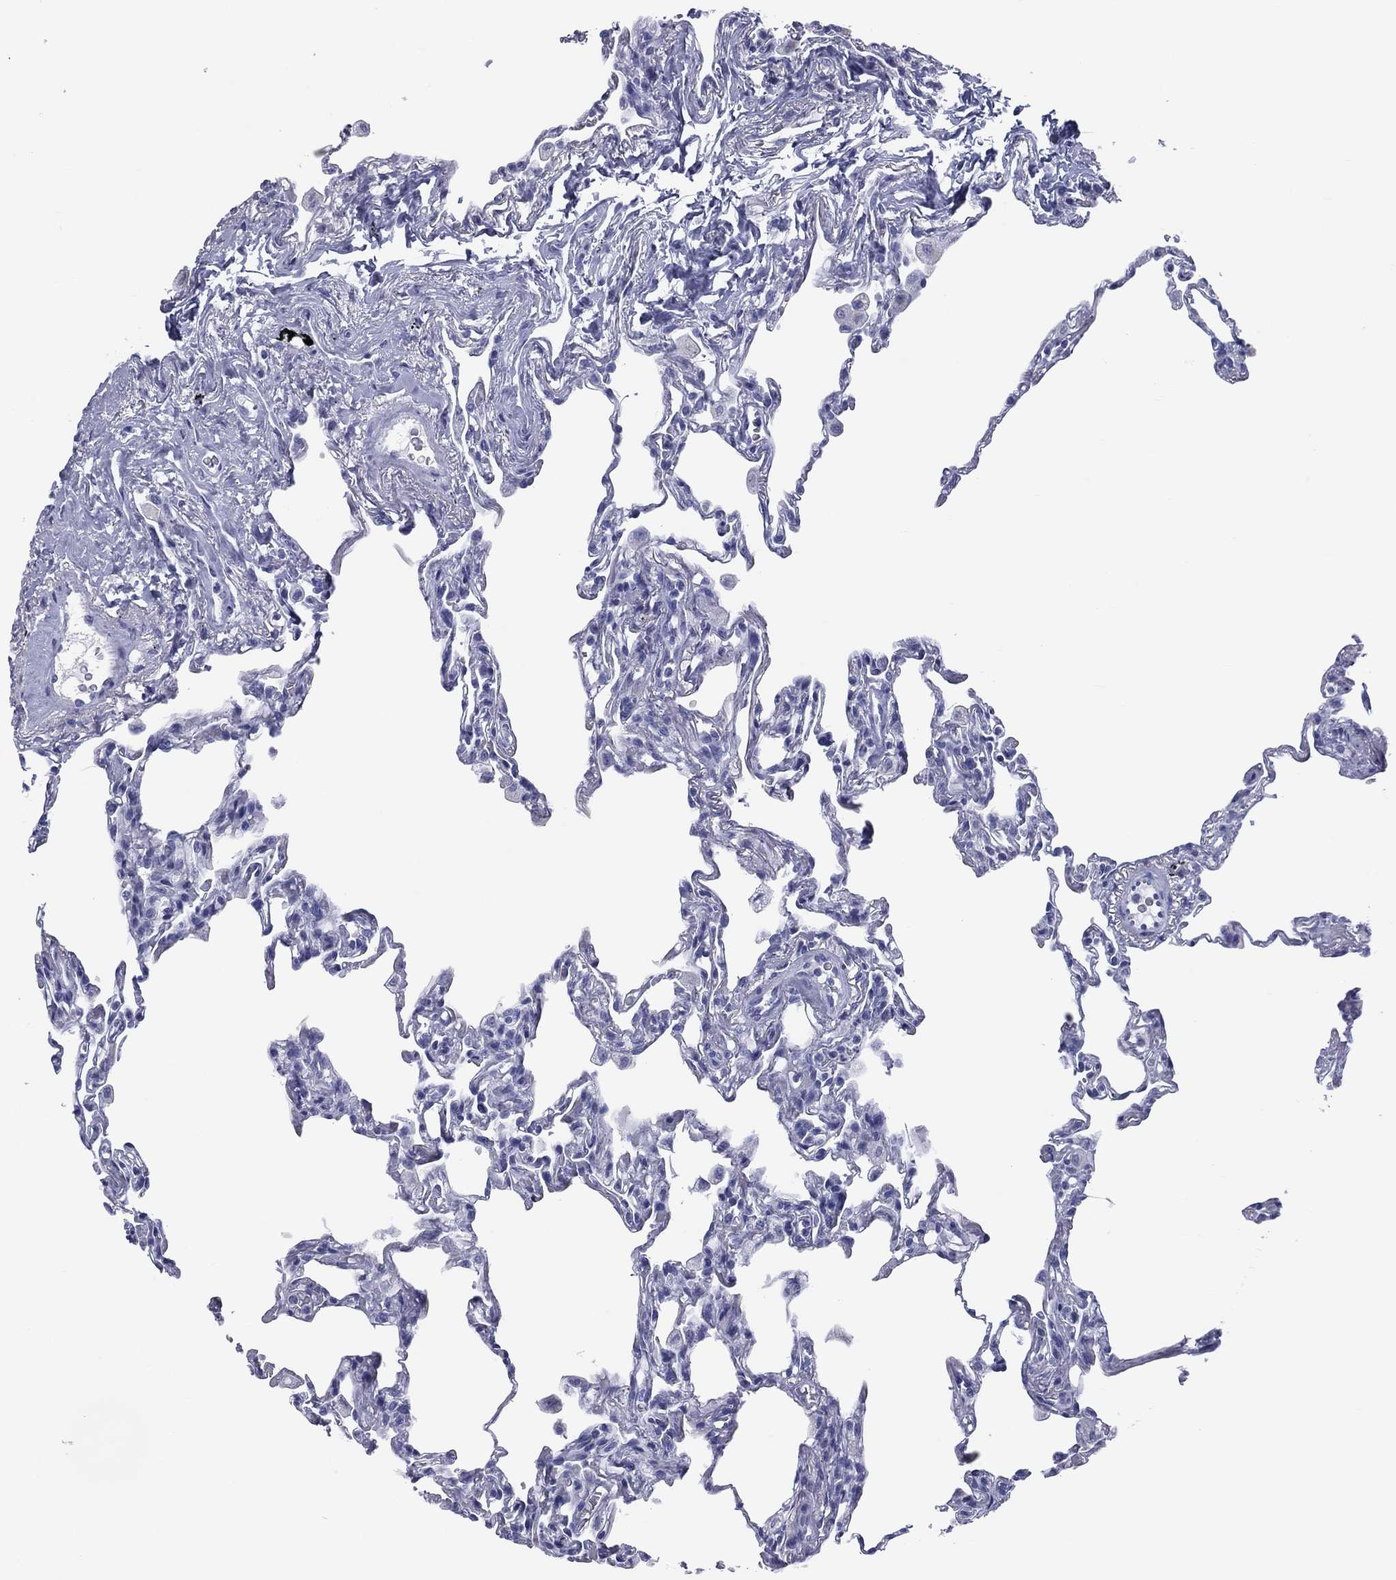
{"staining": {"intensity": "negative", "quantity": "none", "location": "none"}, "tissue": "lung", "cell_type": "Alveolar cells", "image_type": "normal", "snomed": [{"axis": "morphology", "description": "Normal tissue, NOS"}, {"axis": "topography", "description": "Lung"}], "caption": "Photomicrograph shows no protein positivity in alveolar cells of unremarkable lung. The staining was performed using DAB (3,3'-diaminobenzidine) to visualize the protein expression in brown, while the nuclei were stained in blue with hematoxylin (Magnification: 20x).", "gene": "MLN", "patient": {"sex": "female", "age": 57}}